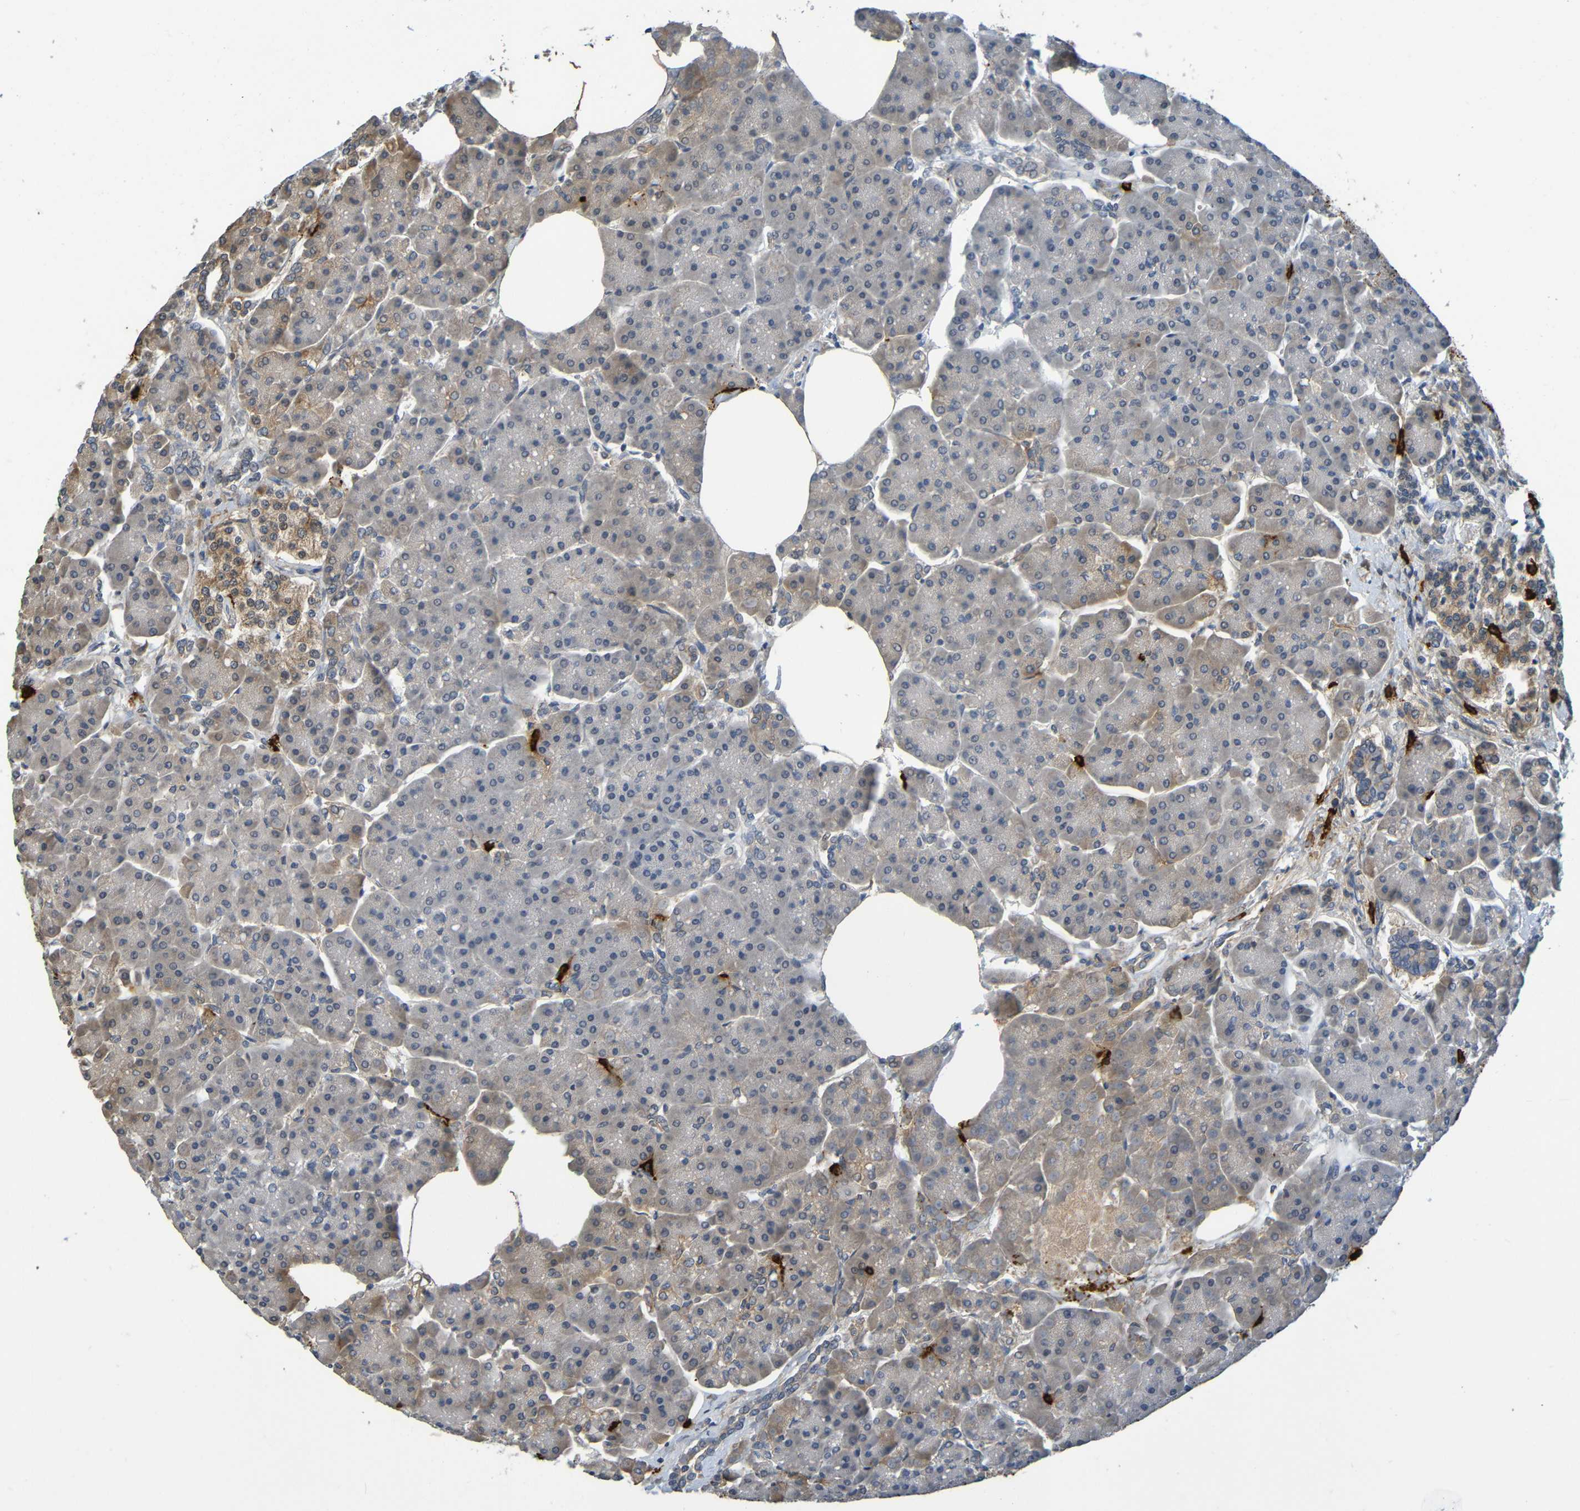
{"staining": {"intensity": "weak", "quantity": "<25%", "location": "cytoplasmic/membranous"}, "tissue": "pancreas", "cell_type": "Exocrine glandular cells", "image_type": "normal", "snomed": [{"axis": "morphology", "description": "Normal tissue, NOS"}, {"axis": "topography", "description": "Pancreas"}], "caption": "Immunohistochemical staining of normal pancreas exhibits no significant positivity in exocrine glandular cells.", "gene": "C3AR1", "patient": {"sex": "female", "age": 70}}